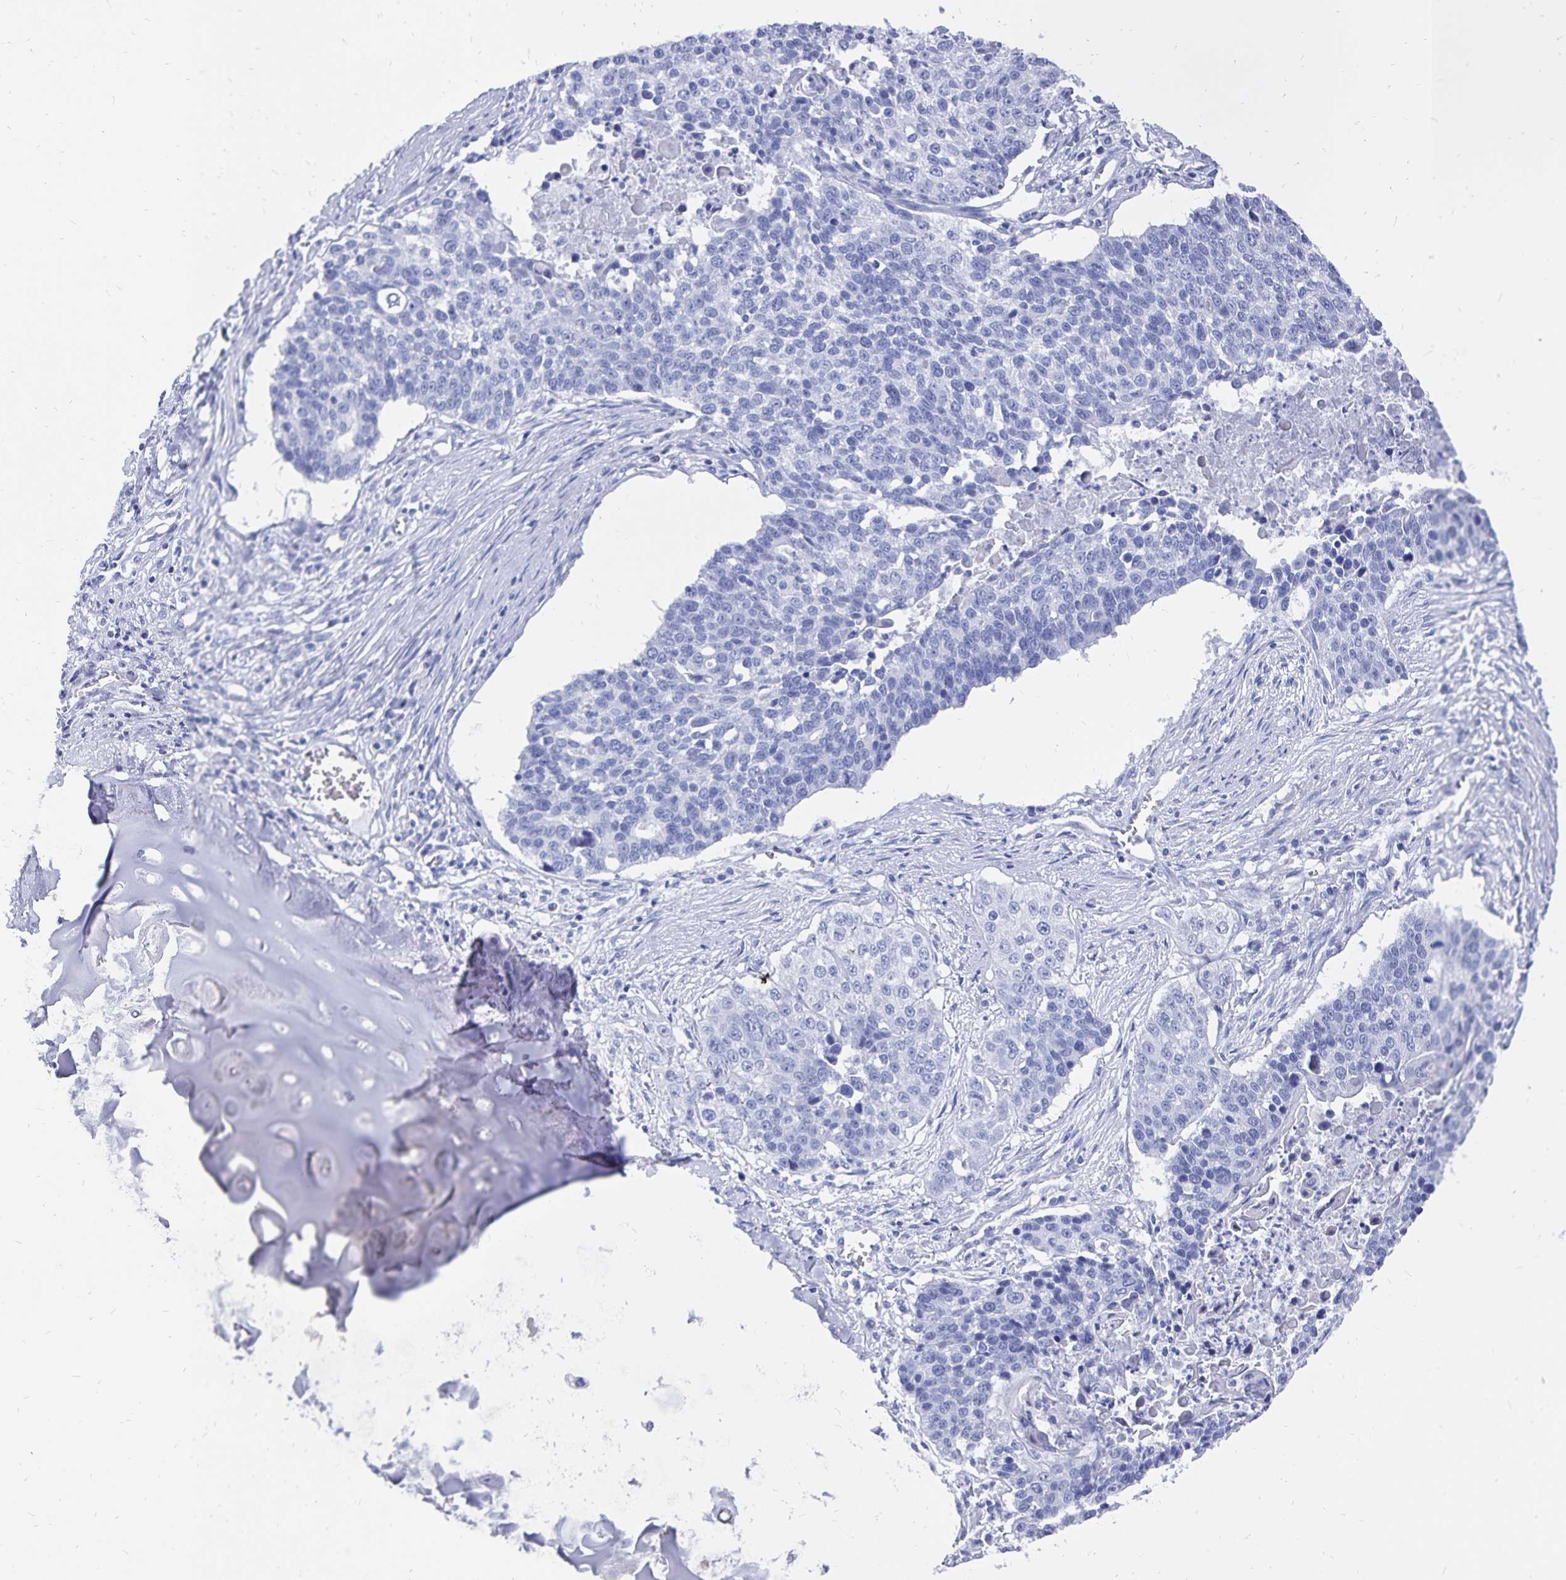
{"staining": {"intensity": "negative", "quantity": "none", "location": "none"}, "tissue": "lung cancer", "cell_type": "Tumor cells", "image_type": "cancer", "snomed": [{"axis": "morphology", "description": "Squamous cell carcinoma, NOS"}, {"axis": "morphology", "description": "Squamous cell carcinoma, metastatic, NOS"}, {"axis": "topography", "description": "Lung"}, {"axis": "topography", "description": "Pleura, NOS"}], "caption": "The image reveals no staining of tumor cells in lung cancer.", "gene": "ADH1A", "patient": {"sex": "male", "age": 72}}